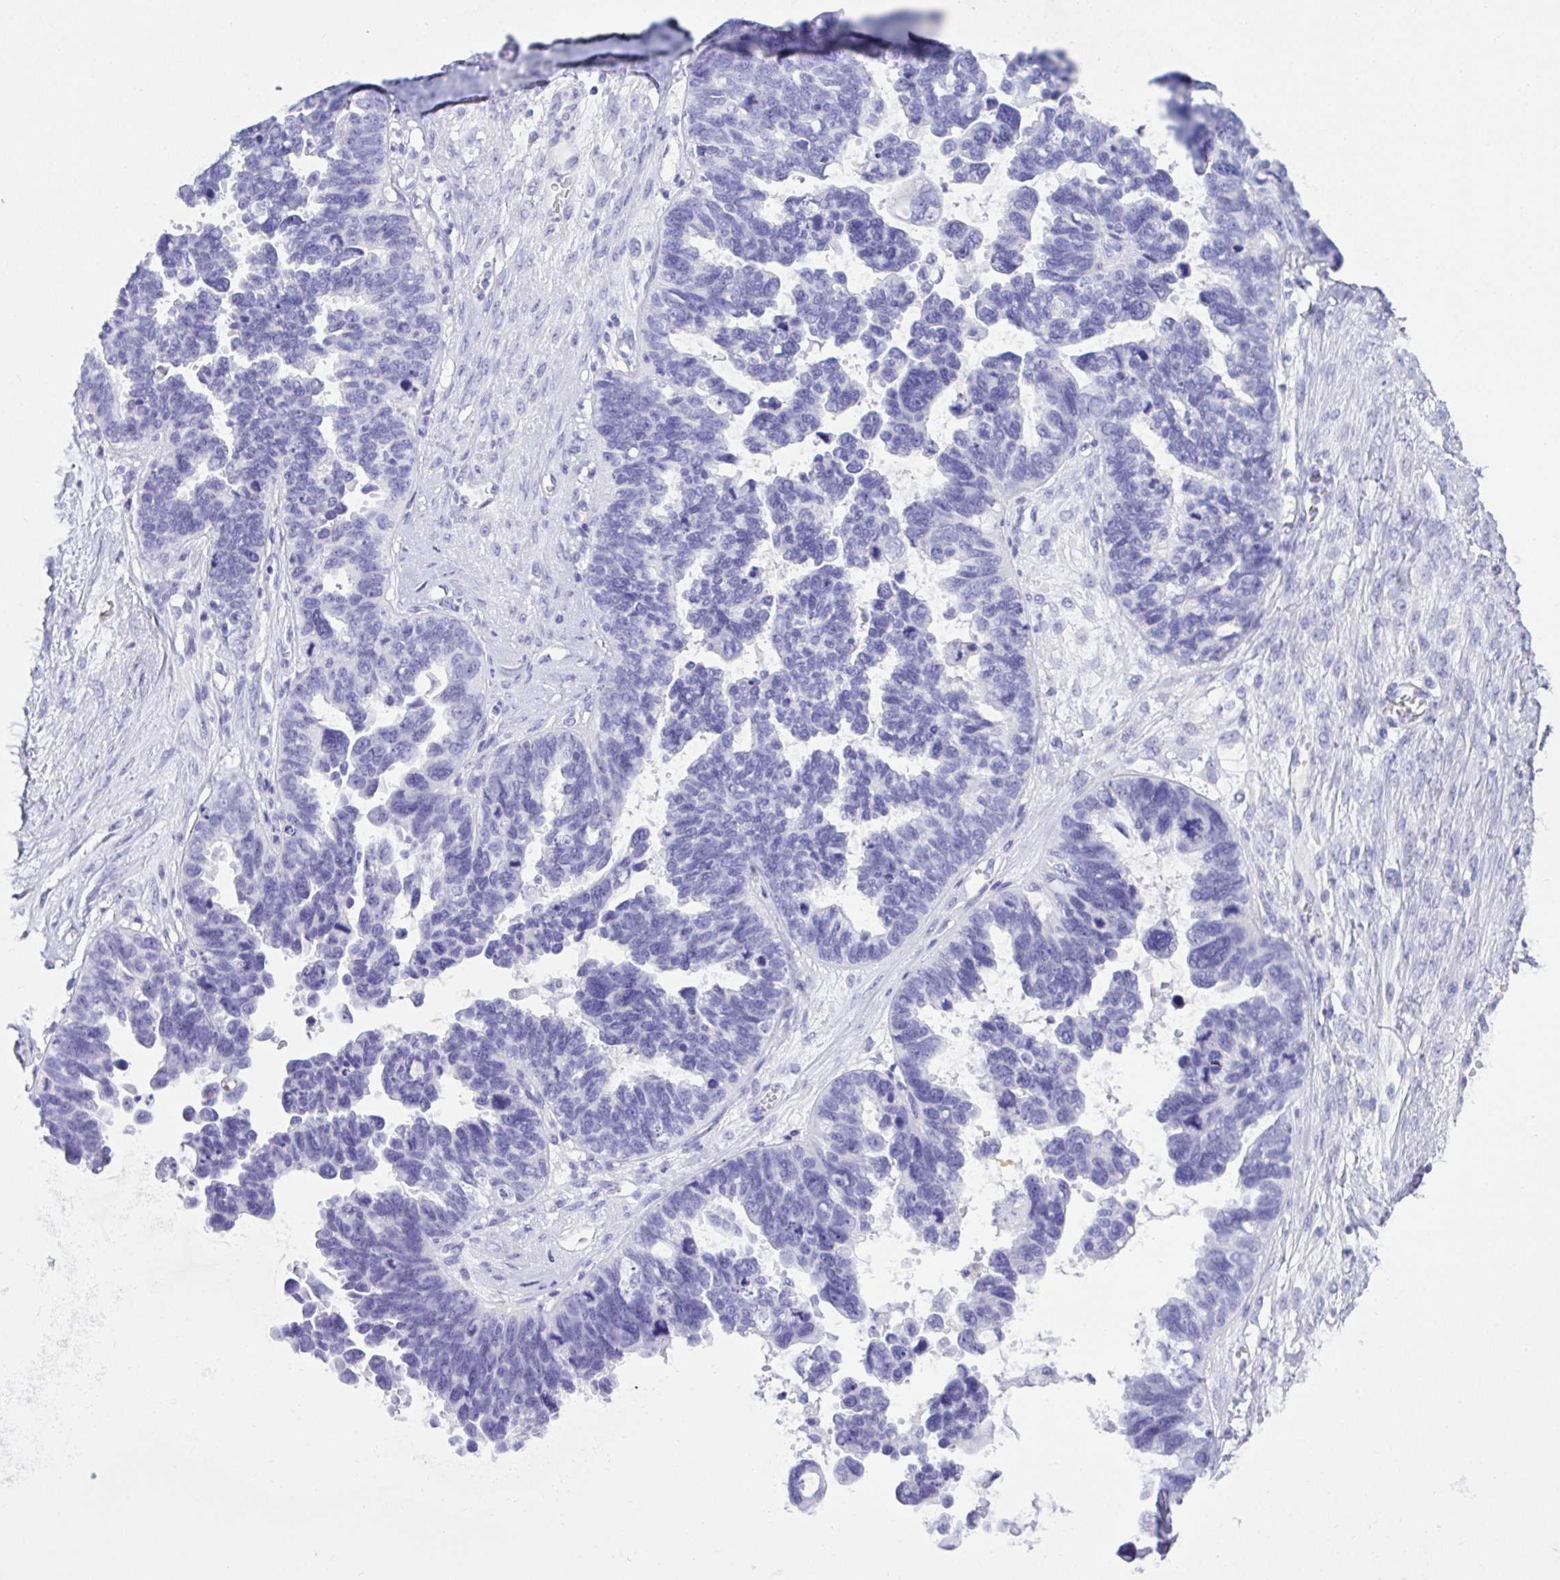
{"staining": {"intensity": "negative", "quantity": "none", "location": "none"}, "tissue": "ovarian cancer", "cell_type": "Tumor cells", "image_type": "cancer", "snomed": [{"axis": "morphology", "description": "Cystadenocarcinoma, serous, NOS"}, {"axis": "topography", "description": "Ovary"}], "caption": "Tumor cells show no significant protein expression in ovarian serous cystadenocarcinoma. The staining is performed using DAB (3,3'-diaminobenzidine) brown chromogen with nuclei counter-stained in using hematoxylin.", "gene": "AKR1D1", "patient": {"sex": "female", "age": 60}}